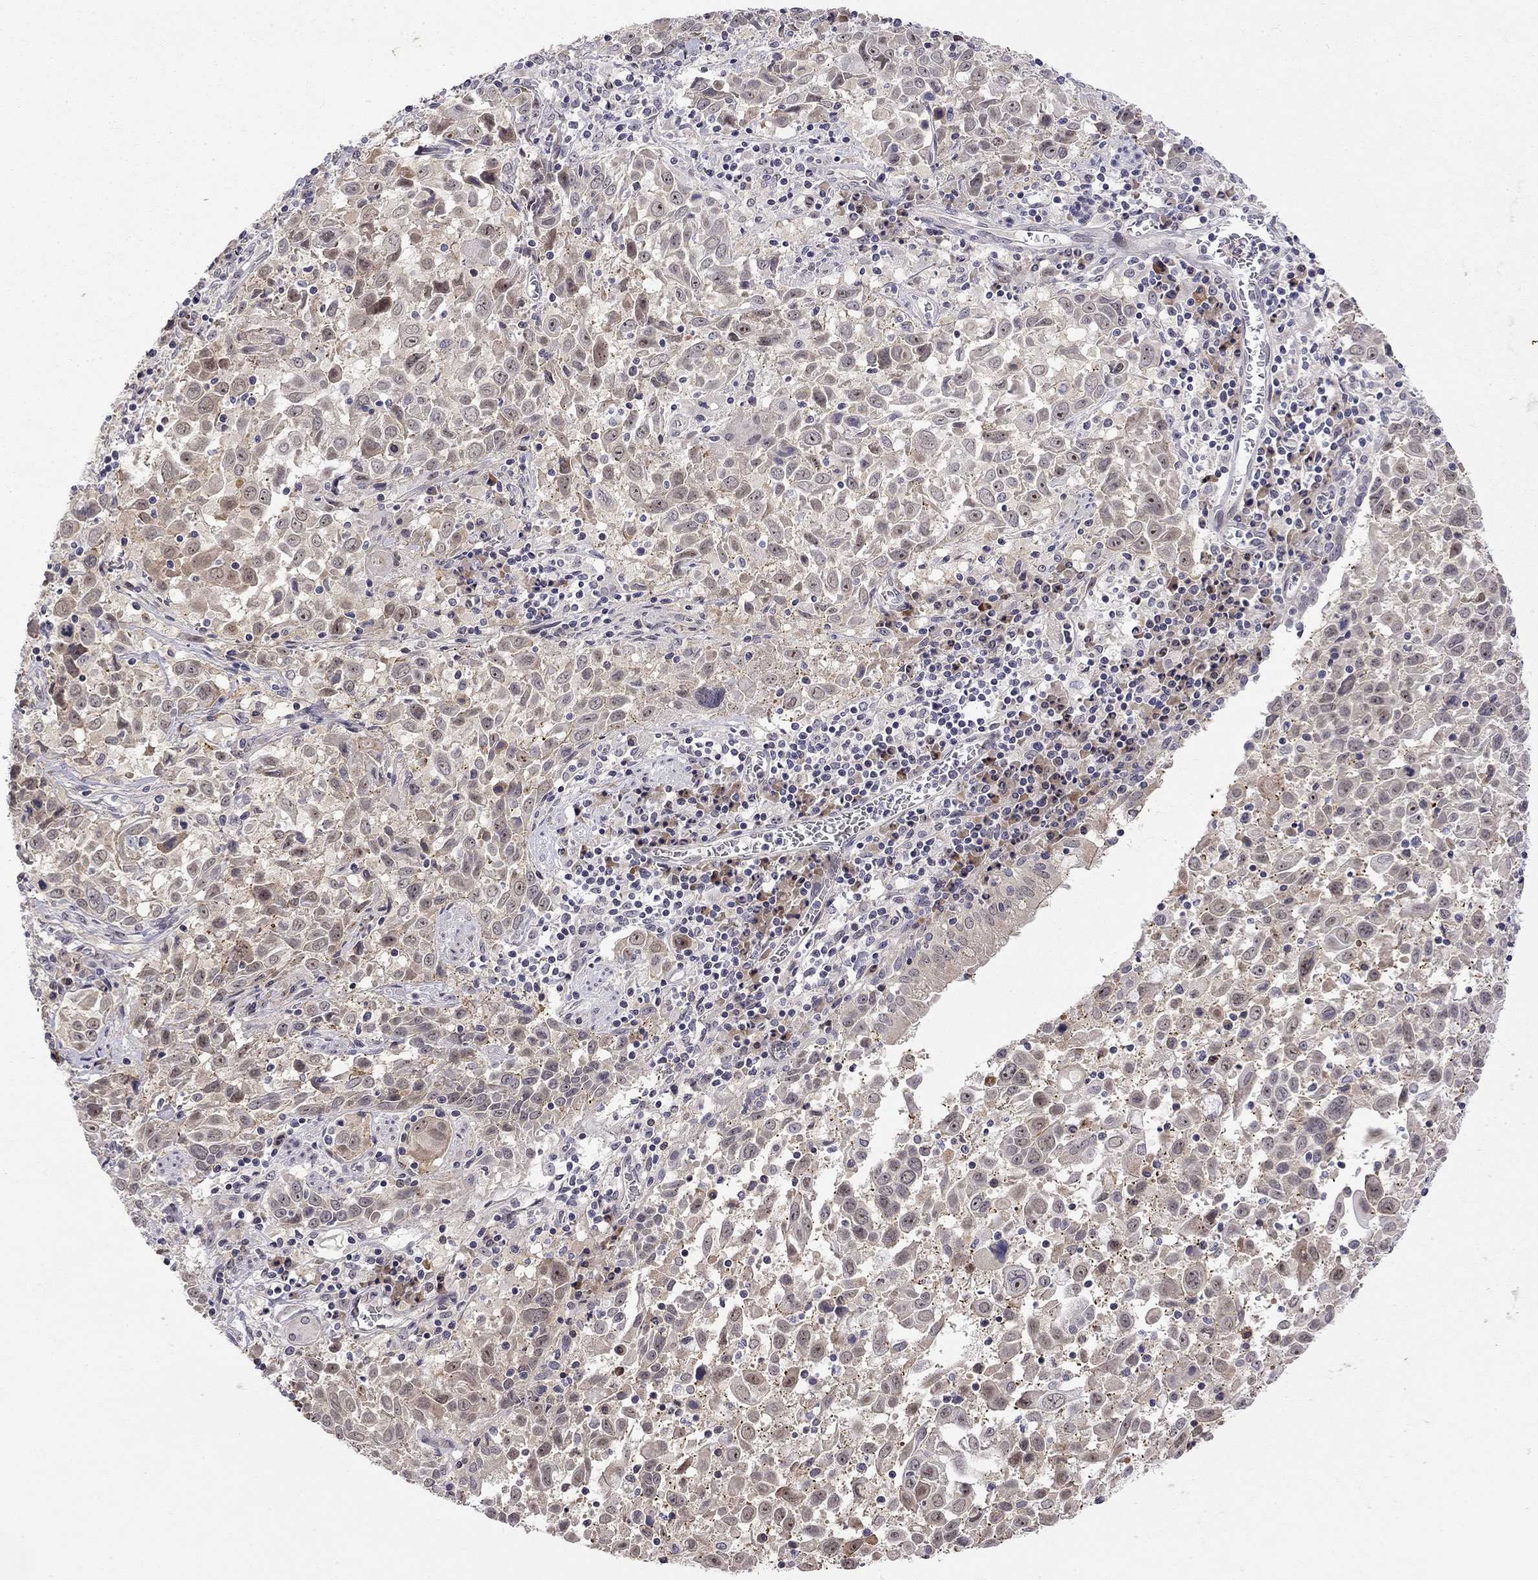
{"staining": {"intensity": "weak", "quantity": "<25%", "location": "nuclear"}, "tissue": "lung cancer", "cell_type": "Tumor cells", "image_type": "cancer", "snomed": [{"axis": "morphology", "description": "Squamous cell carcinoma, NOS"}, {"axis": "topography", "description": "Lung"}], "caption": "This is a histopathology image of IHC staining of lung squamous cell carcinoma, which shows no expression in tumor cells.", "gene": "STXBP6", "patient": {"sex": "male", "age": 57}}